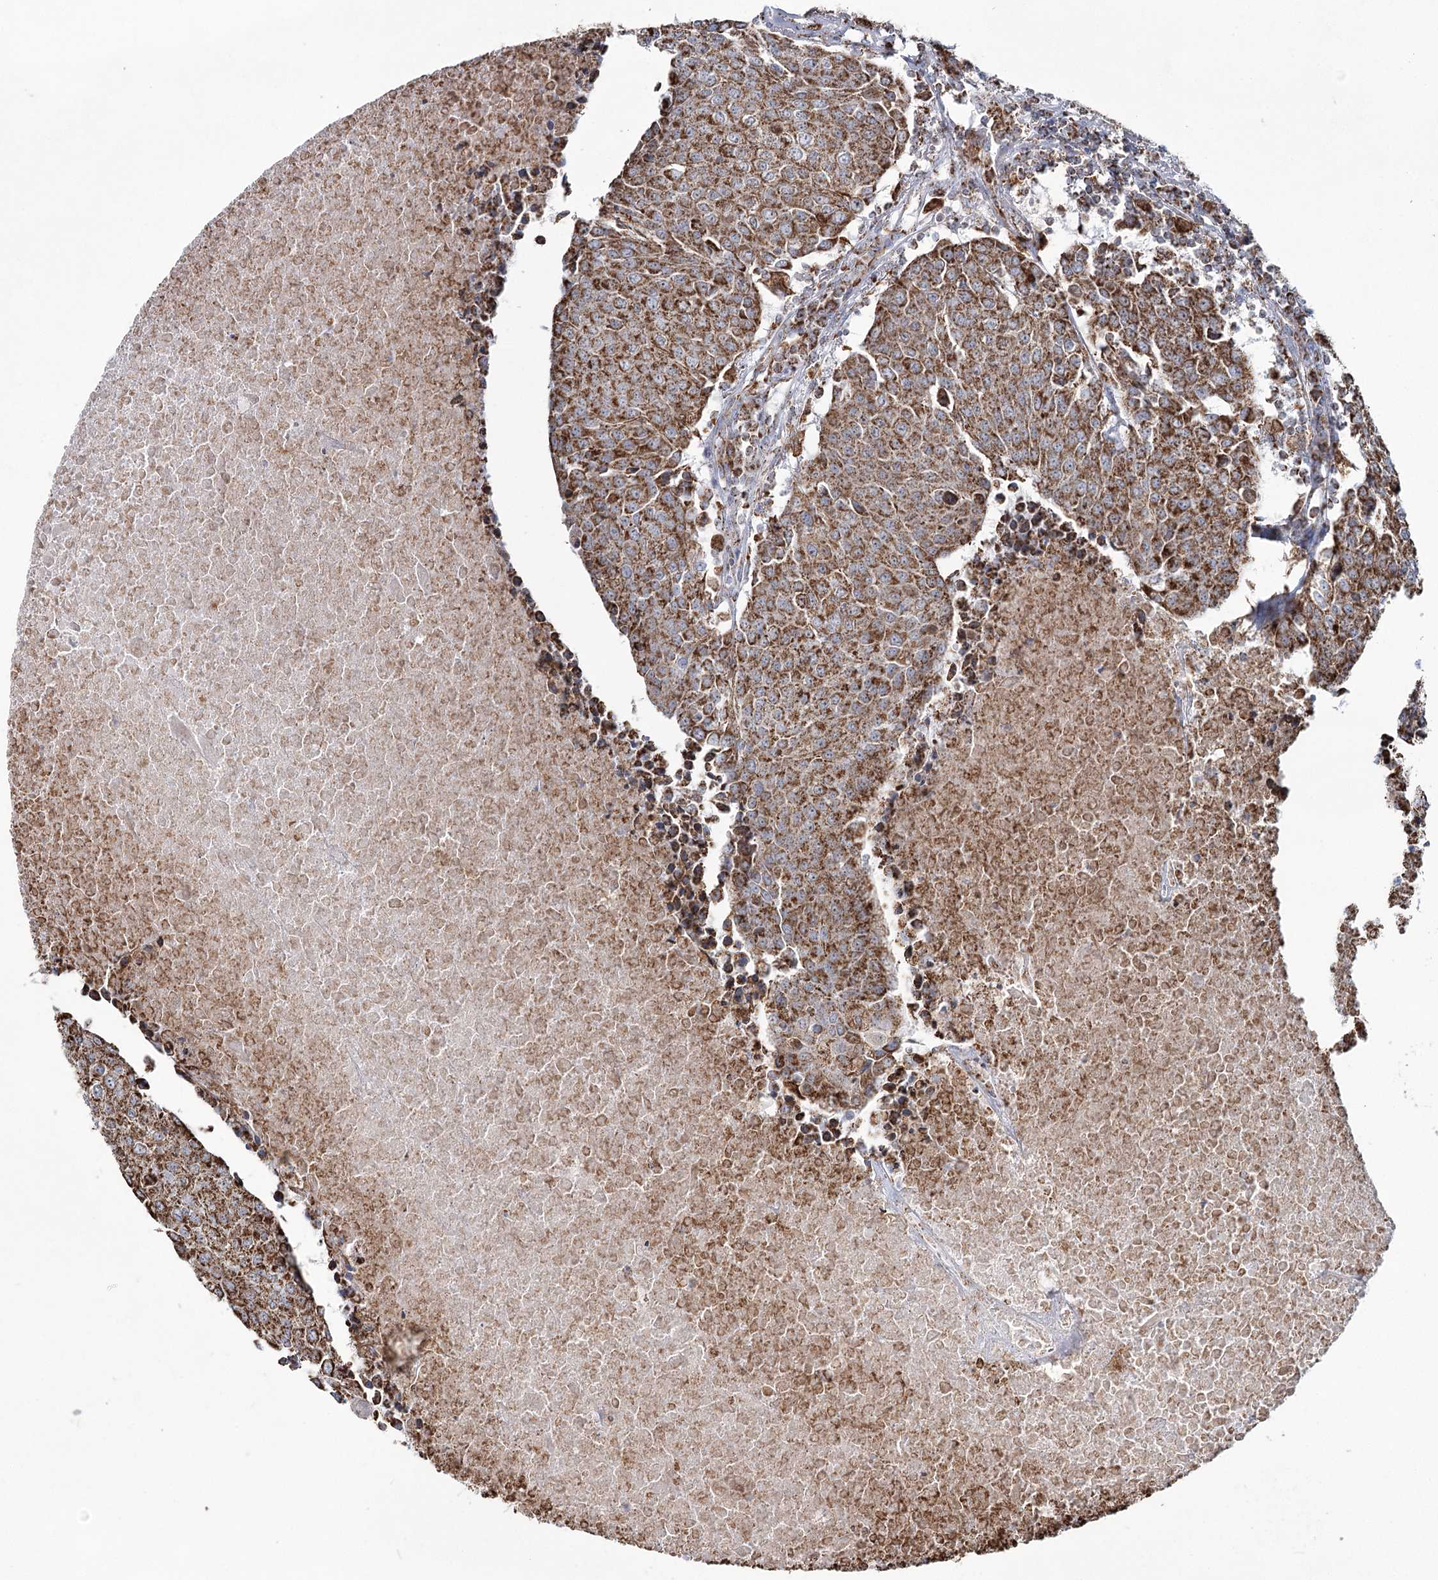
{"staining": {"intensity": "strong", "quantity": ">75%", "location": "cytoplasmic/membranous"}, "tissue": "urothelial cancer", "cell_type": "Tumor cells", "image_type": "cancer", "snomed": [{"axis": "morphology", "description": "Urothelial carcinoma, High grade"}, {"axis": "topography", "description": "Urinary bladder"}], "caption": "Human high-grade urothelial carcinoma stained for a protein (brown) shows strong cytoplasmic/membranous positive positivity in about >75% of tumor cells.", "gene": "CWF19L1", "patient": {"sex": "female", "age": 85}}